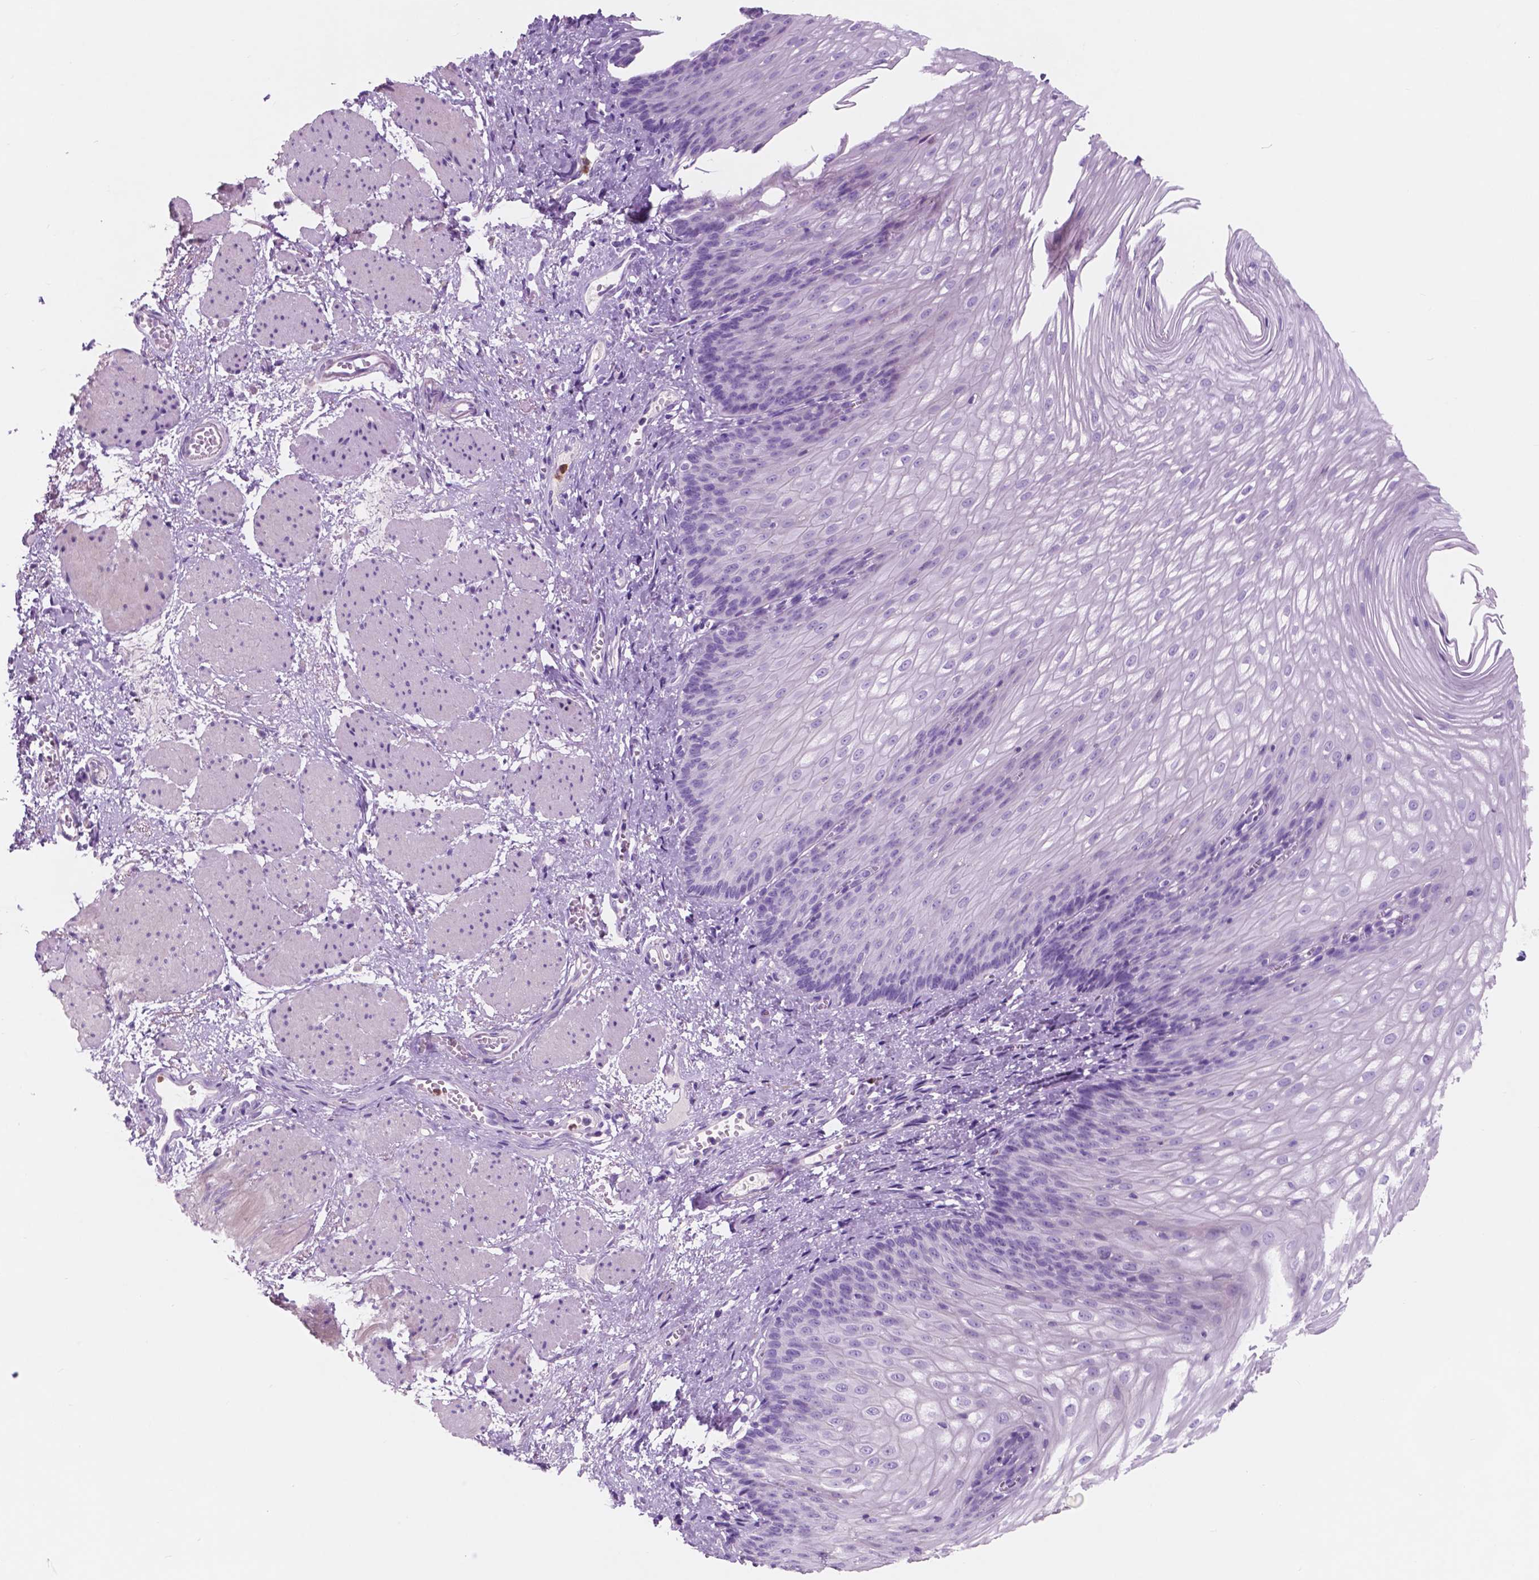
{"staining": {"intensity": "negative", "quantity": "none", "location": "none"}, "tissue": "esophagus", "cell_type": "Squamous epithelial cells", "image_type": "normal", "snomed": [{"axis": "morphology", "description": "Normal tissue, NOS"}, {"axis": "topography", "description": "Esophagus"}], "caption": "DAB (3,3'-diaminobenzidine) immunohistochemical staining of benign esophagus reveals no significant positivity in squamous epithelial cells.", "gene": "CUZD1", "patient": {"sex": "male", "age": 62}}